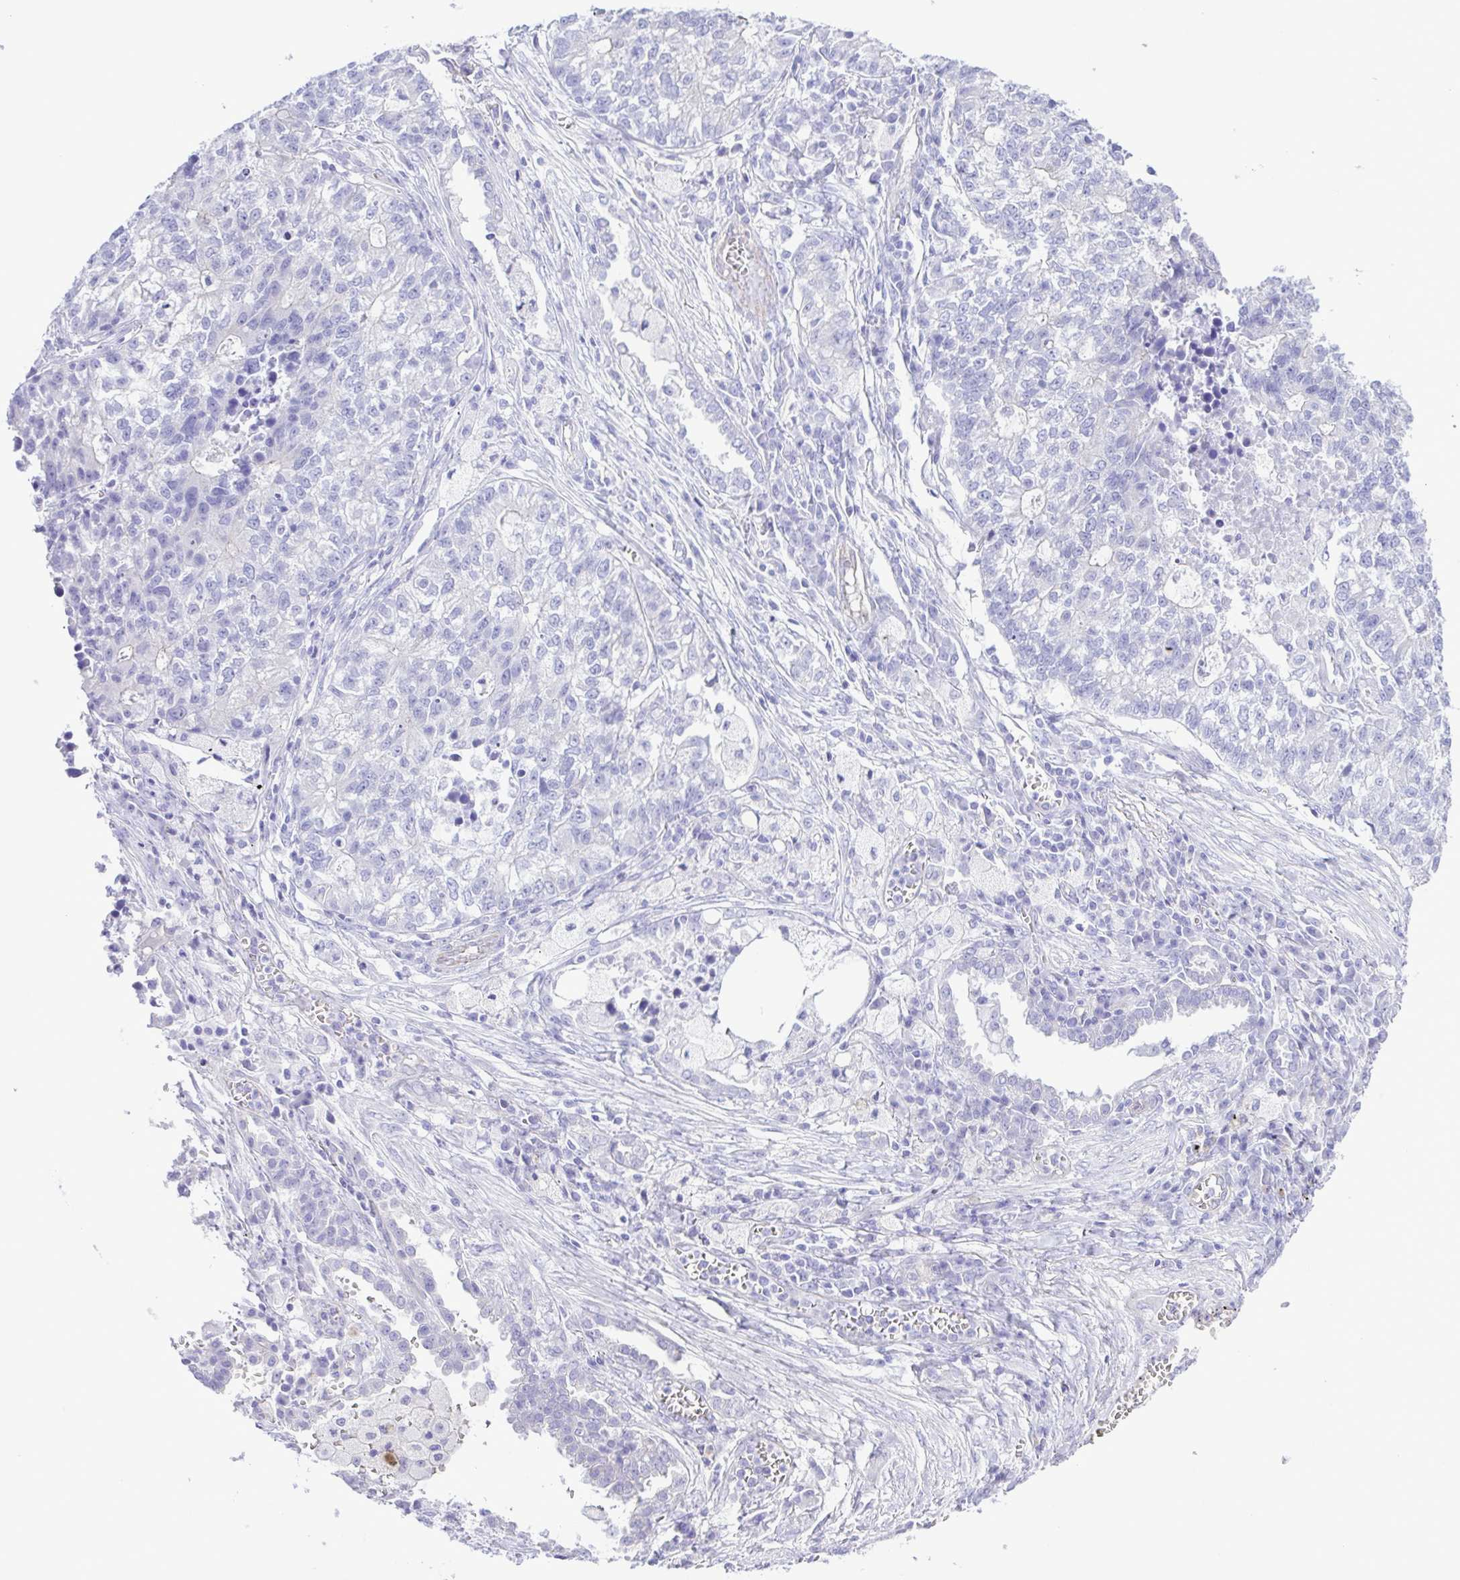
{"staining": {"intensity": "negative", "quantity": "none", "location": "none"}, "tissue": "lung cancer", "cell_type": "Tumor cells", "image_type": "cancer", "snomed": [{"axis": "morphology", "description": "Adenocarcinoma, NOS"}, {"axis": "topography", "description": "Lung"}], "caption": "Tumor cells show no significant protein staining in lung cancer (adenocarcinoma). The staining was performed using DAB (3,3'-diaminobenzidine) to visualize the protein expression in brown, while the nuclei were stained in blue with hematoxylin (Magnification: 20x).", "gene": "CYP11A1", "patient": {"sex": "male", "age": 57}}